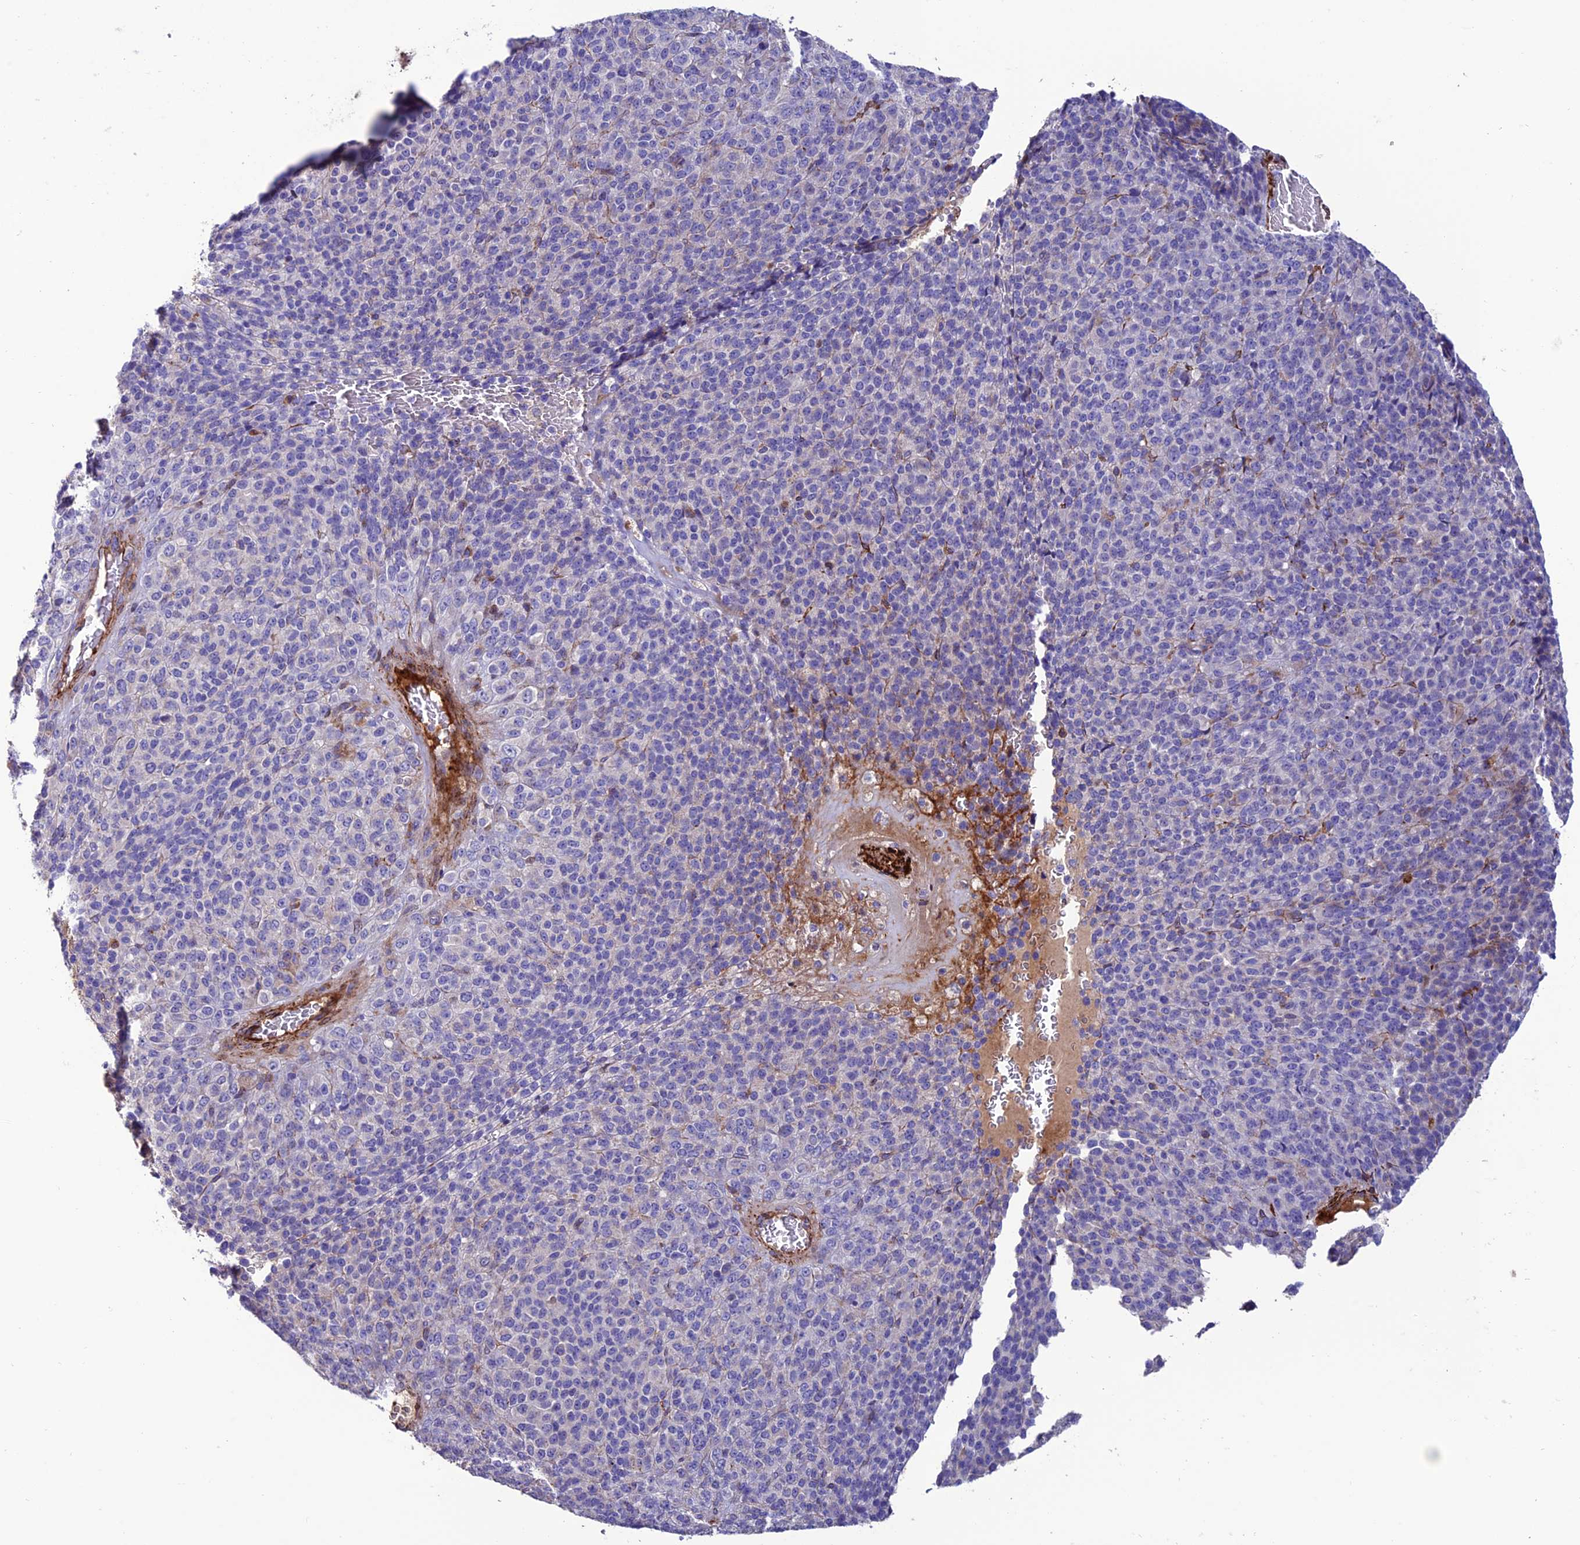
{"staining": {"intensity": "negative", "quantity": "none", "location": "none"}, "tissue": "melanoma", "cell_type": "Tumor cells", "image_type": "cancer", "snomed": [{"axis": "morphology", "description": "Malignant melanoma, Metastatic site"}, {"axis": "topography", "description": "Brain"}], "caption": "This histopathology image is of melanoma stained with IHC to label a protein in brown with the nuclei are counter-stained blue. There is no staining in tumor cells.", "gene": "REX1BD", "patient": {"sex": "female", "age": 56}}